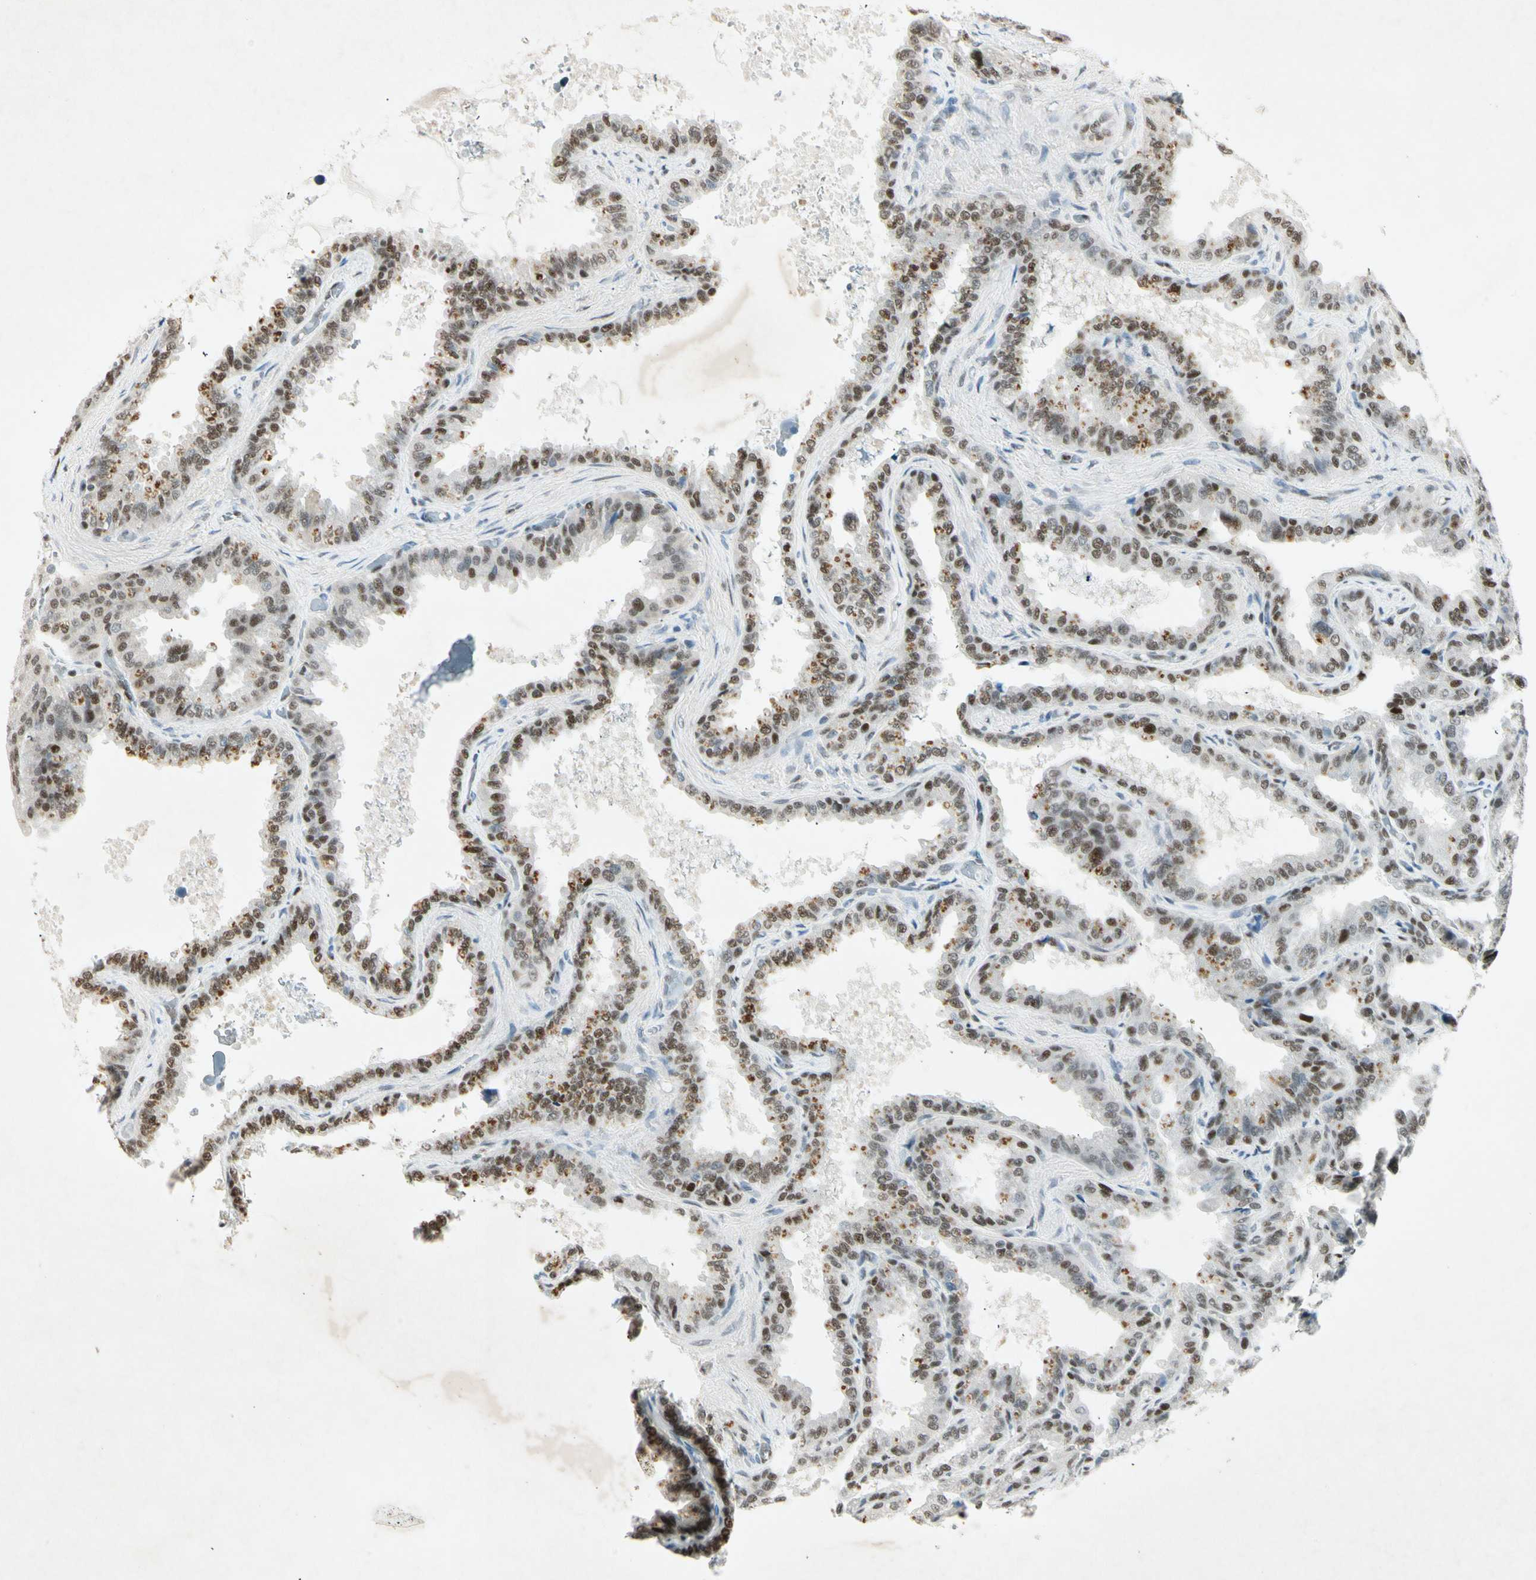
{"staining": {"intensity": "strong", "quantity": ">75%", "location": "cytoplasmic/membranous,nuclear"}, "tissue": "seminal vesicle", "cell_type": "Glandular cells", "image_type": "normal", "snomed": [{"axis": "morphology", "description": "Normal tissue, NOS"}, {"axis": "topography", "description": "Seminal veicle"}], "caption": "Approximately >75% of glandular cells in normal seminal vesicle reveal strong cytoplasmic/membranous,nuclear protein positivity as visualized by brown immunohistochemical staining.", "gene": "RNF43", "patient": {"sex": "male", "age": 46}}